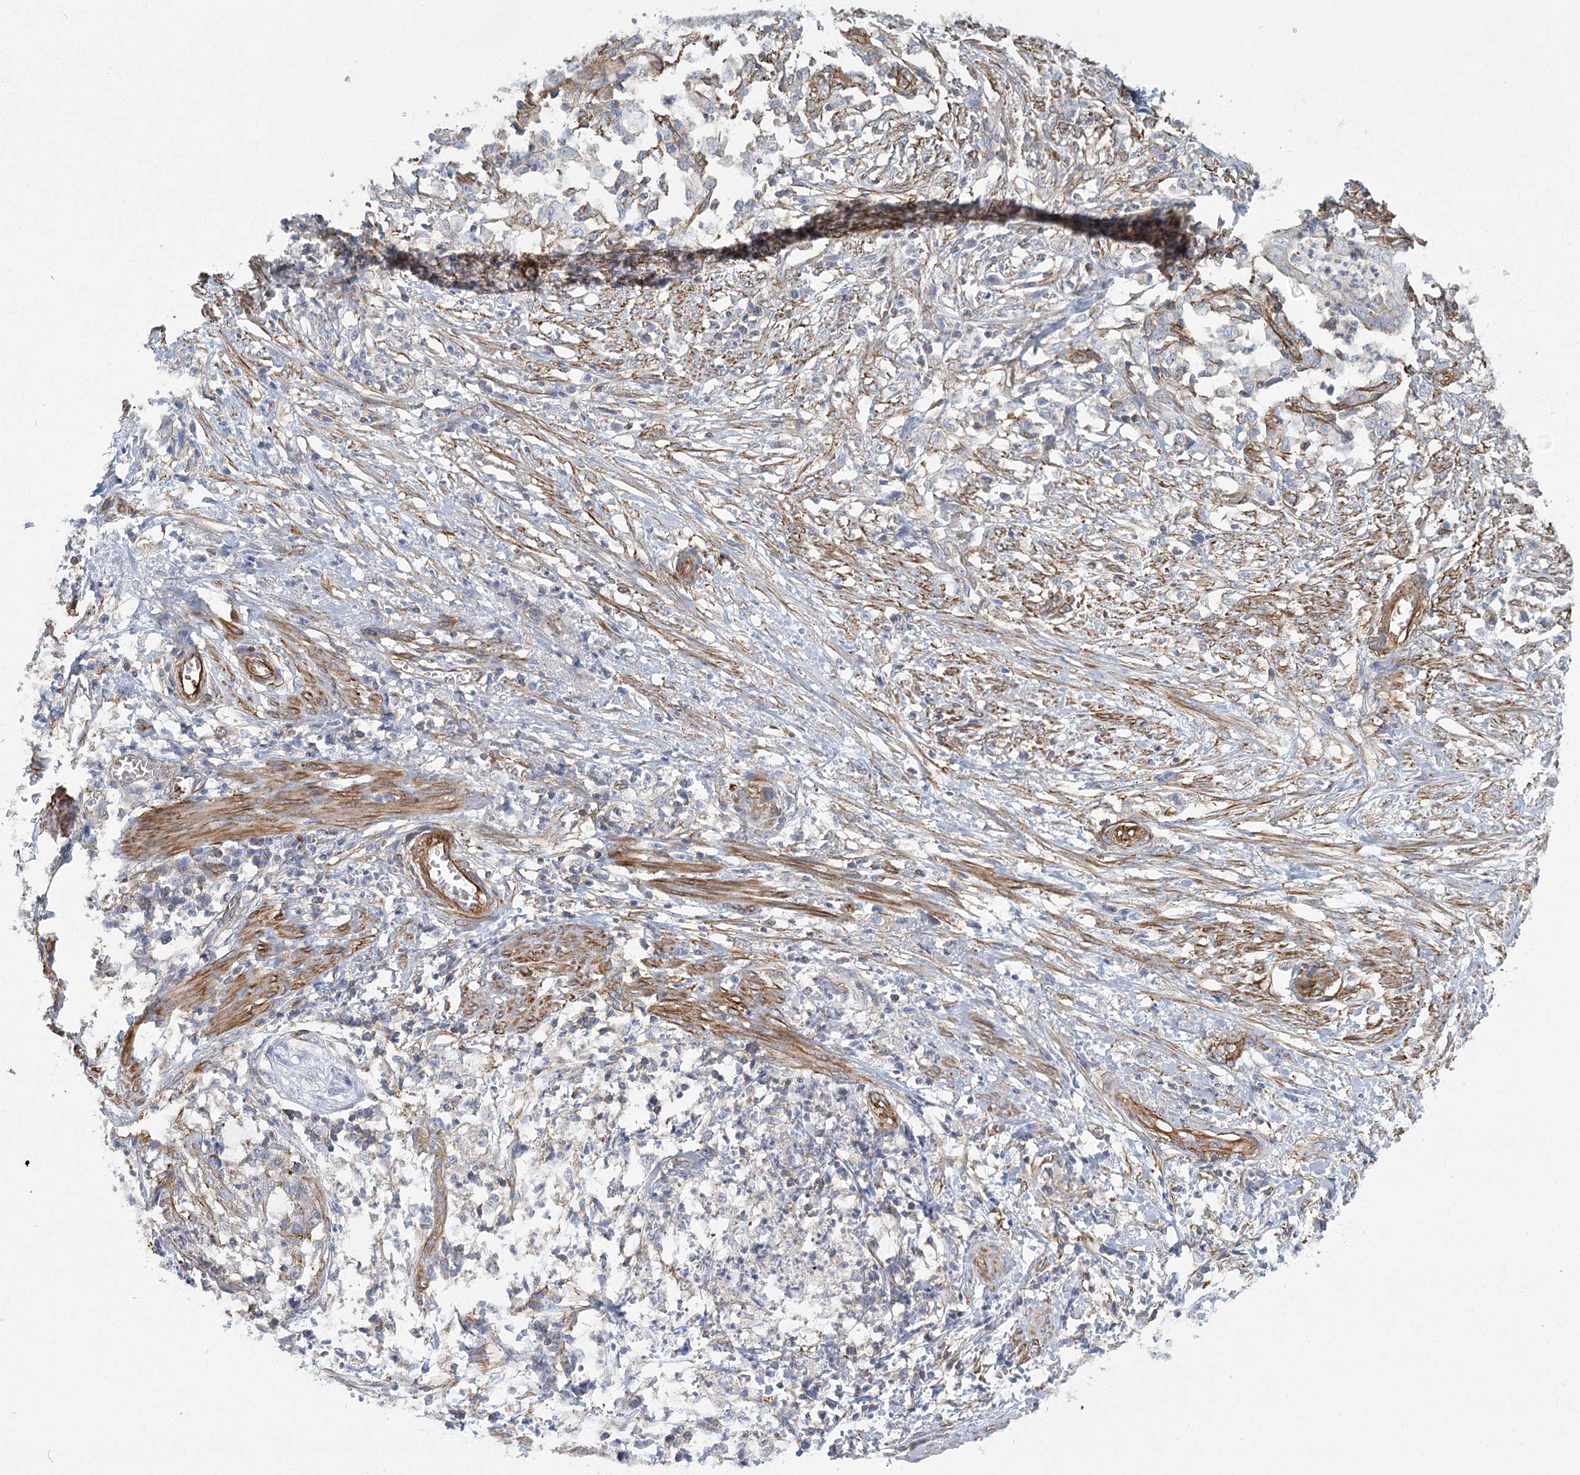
{"staining": {"intensity": "negative", "quantity": "none", "location": "none"}, "tissue": "endometrial cancer", "cell_type": "Tumor cells", "image_type": "cancer", "snomed": [{"axis": "morphology", "description": "Necrosis, NOS"}, {"axis": "morphology", "description": "Adenocarcinoma, NOS"}, {"axis": "topography", "description": "Endometrium"}], "caption": "Tumor cells are negative for brown protein staining in endometrial adenocarcinoma. (DAB (3,3'-diaminobenzidine) immunohistochemistry visualized using brightfield microscopy, high magnification).", "gene": "IFT46", "patient": {"sex": "female", "age": 79}}